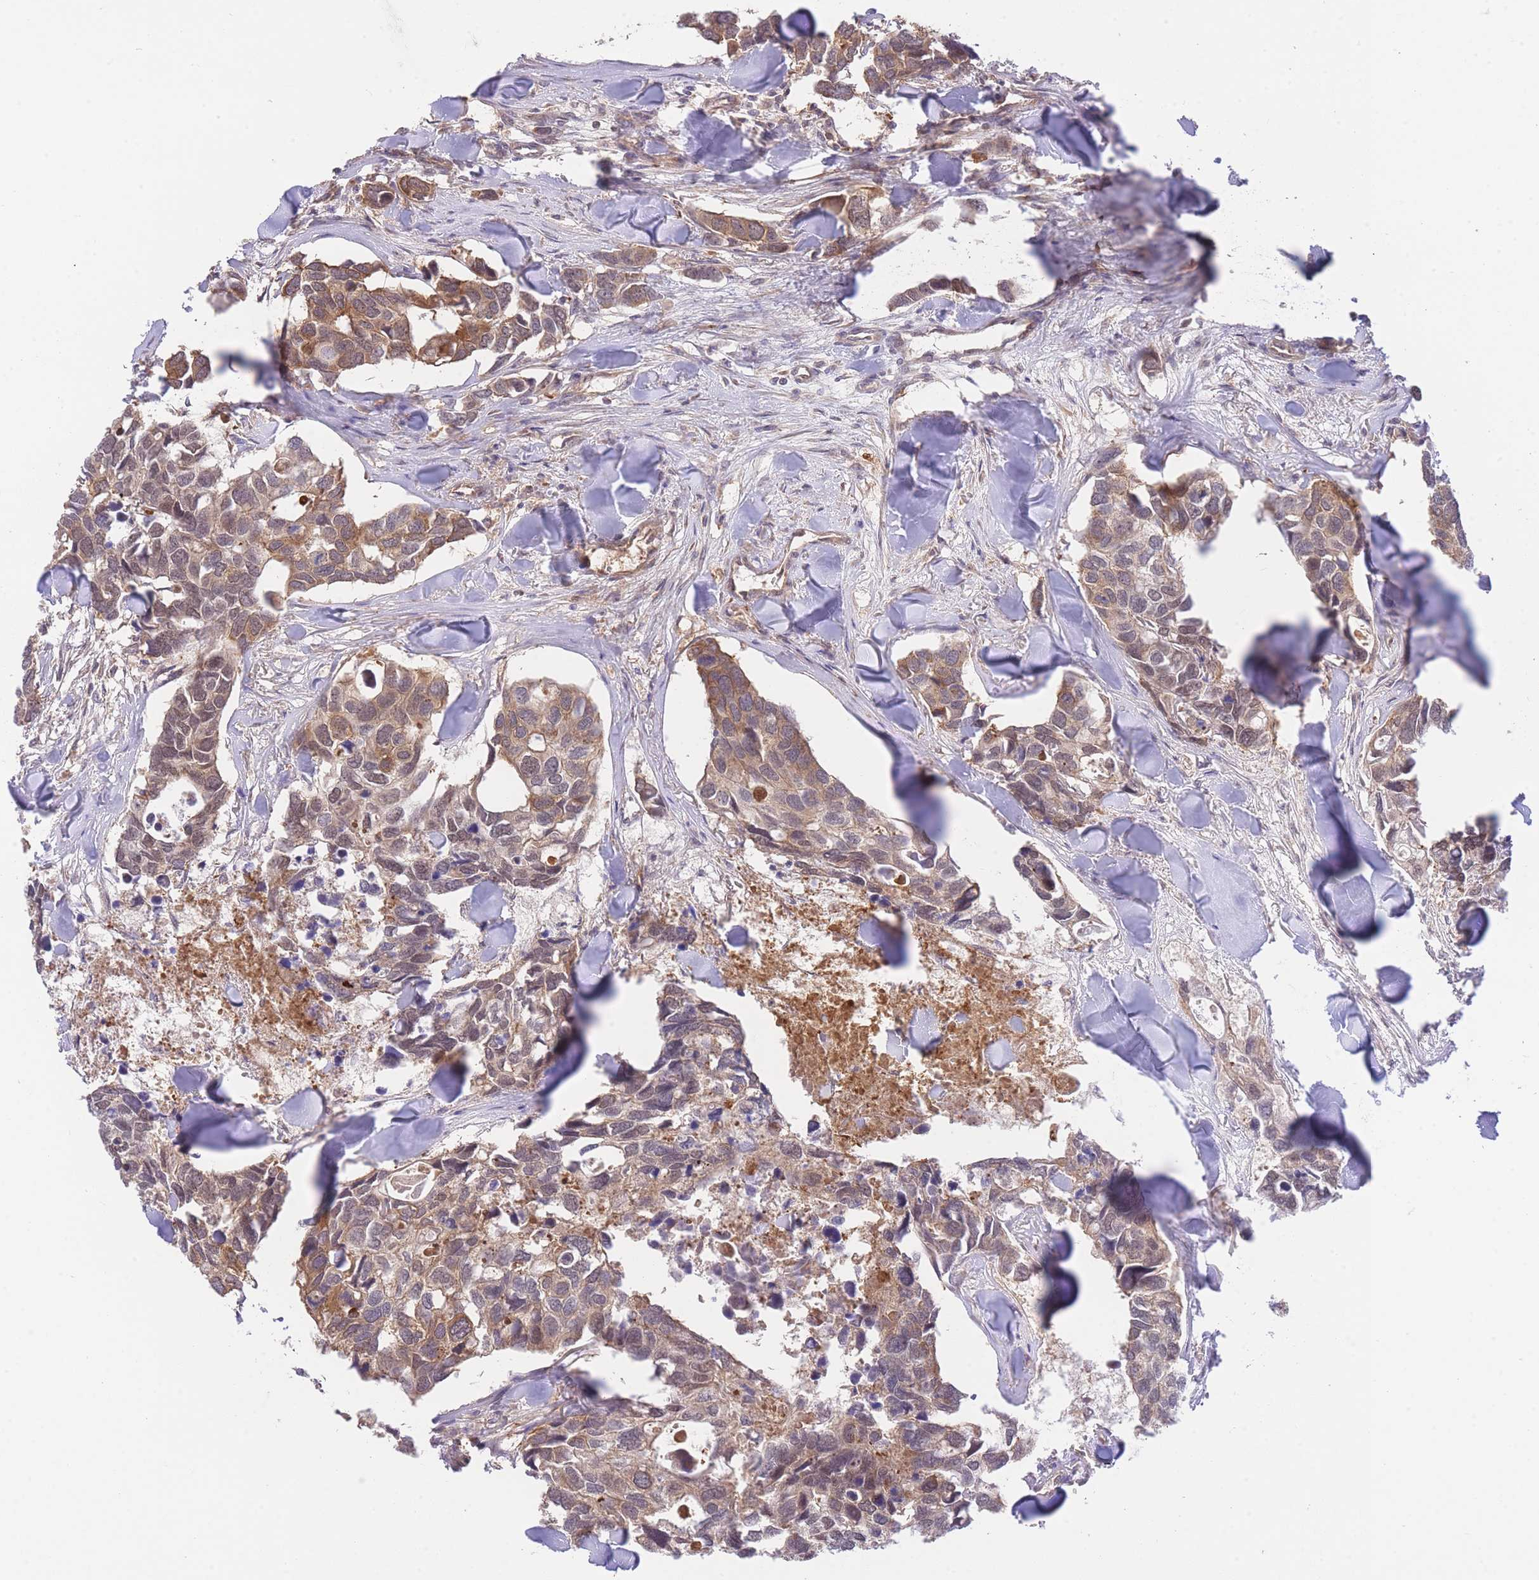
{"staining": {"intensity": "moderate", "quantity": ">75%", "location": "cytoplasmic/membranous"}, "tissue": "breast cancer", "cell_type": "Tumor cells", "image_type": "cancer", "snomed": [{"axis": "morphology", "description": "Duct carcinoma"}, {"axis": "topography", "description": "Breast"}], "caption": "Immunohistochemical staining of human infiltrating ductal carcinoma (breast) reveals moderate cytoplasmic/membranous protein positivity in about >75% of tumor cells.", "gene": "EXOSC8", "patient": {"sex": "female", "age": 83}}